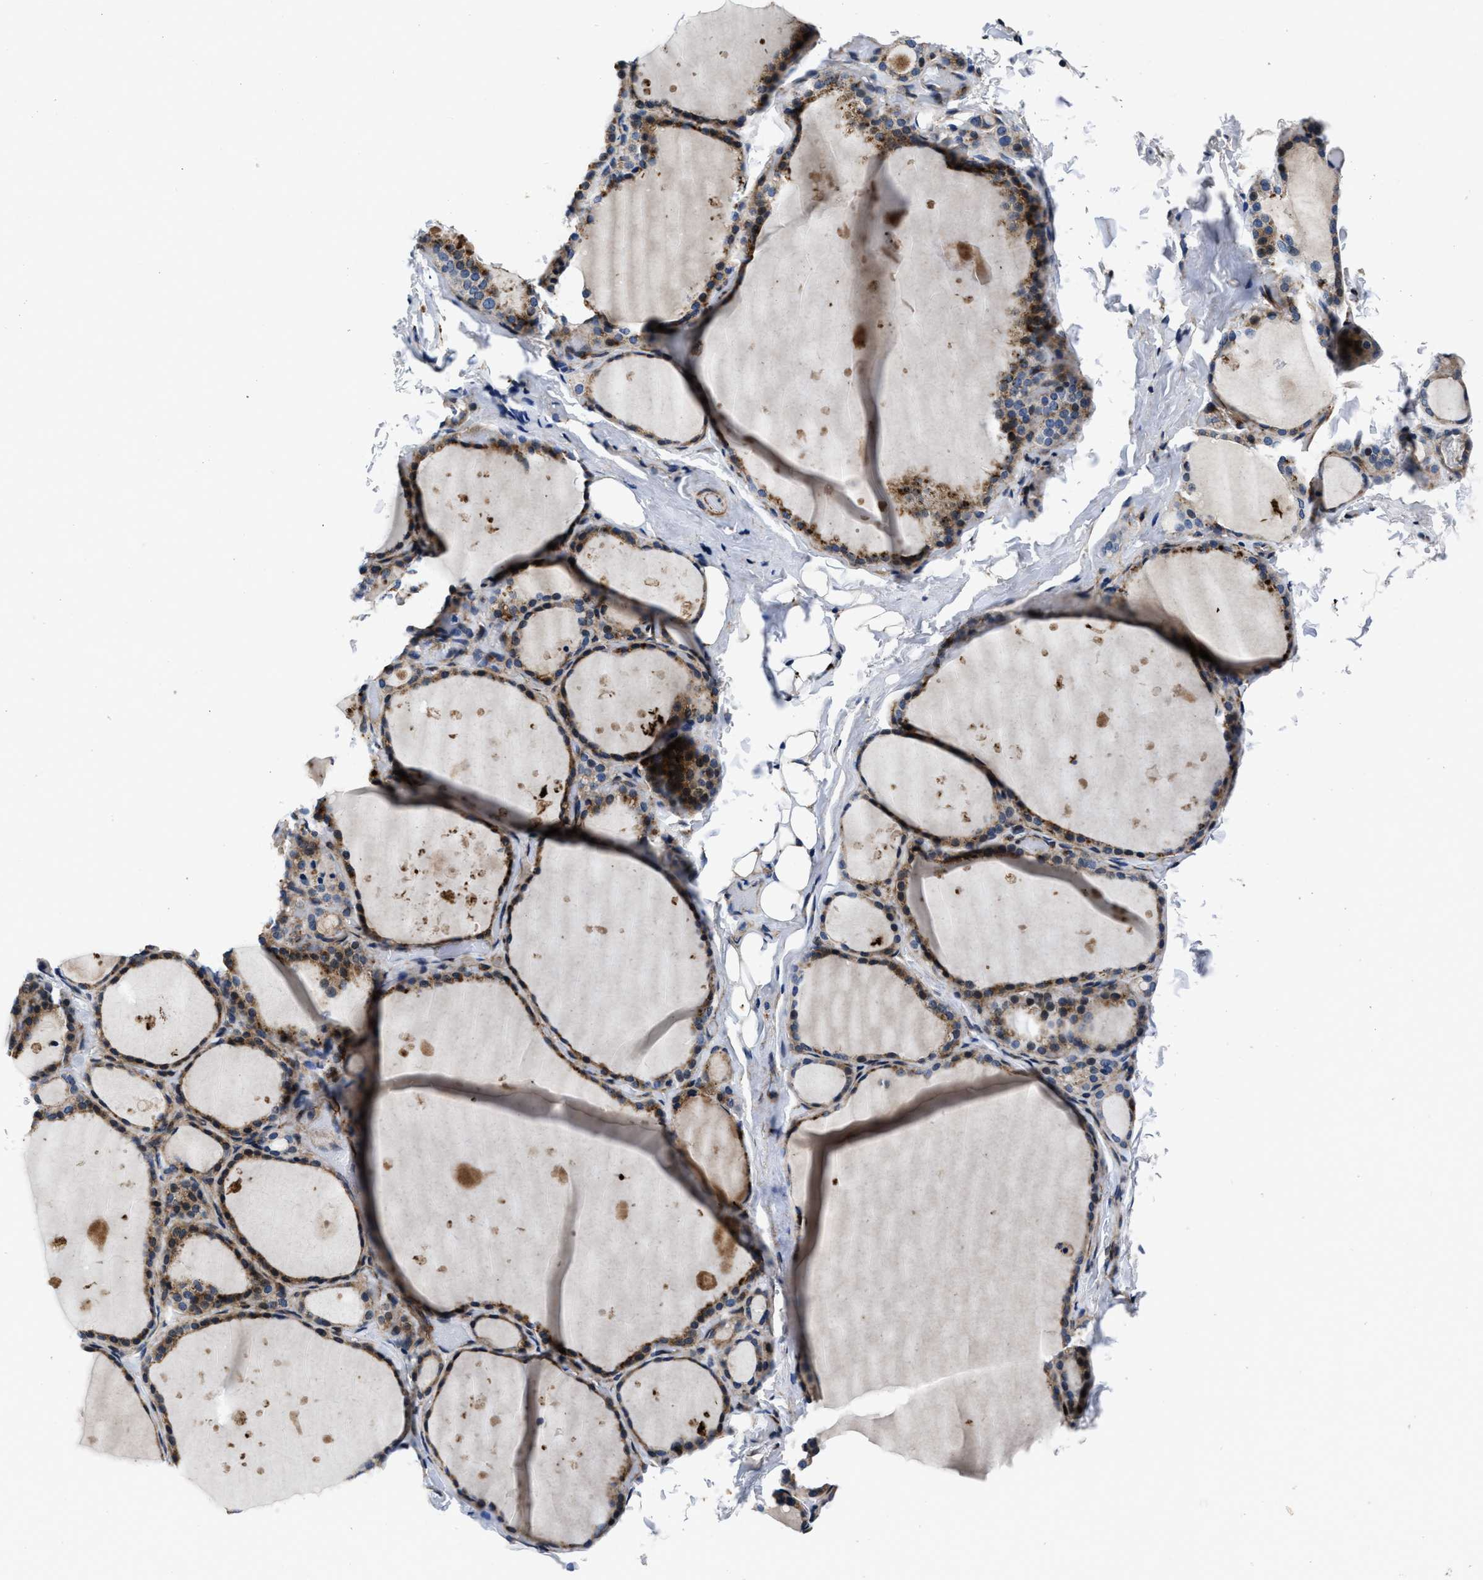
{"staining": {"intensity": "moderate", "quantity": "25%-75%", "location": "cytoplasmic/membranous"}, "tissue": "thyroid gland", "cell_type": "Glandular cells", "image_type": "normal", "snomed": [{"axis": "morphology", "description": "Normal tissue, NOS"}, {"axis": "topography", "description": "Thyroid gland"}], "caption": "This is an image of immunohistochemistry (IHC) staining of benign thyroid gland, which shows moderate expression in the cytoplasmic/membranous of glandular cells.", "gene": "C2orf66", "patient": {"sex": "female", "age": 44}}